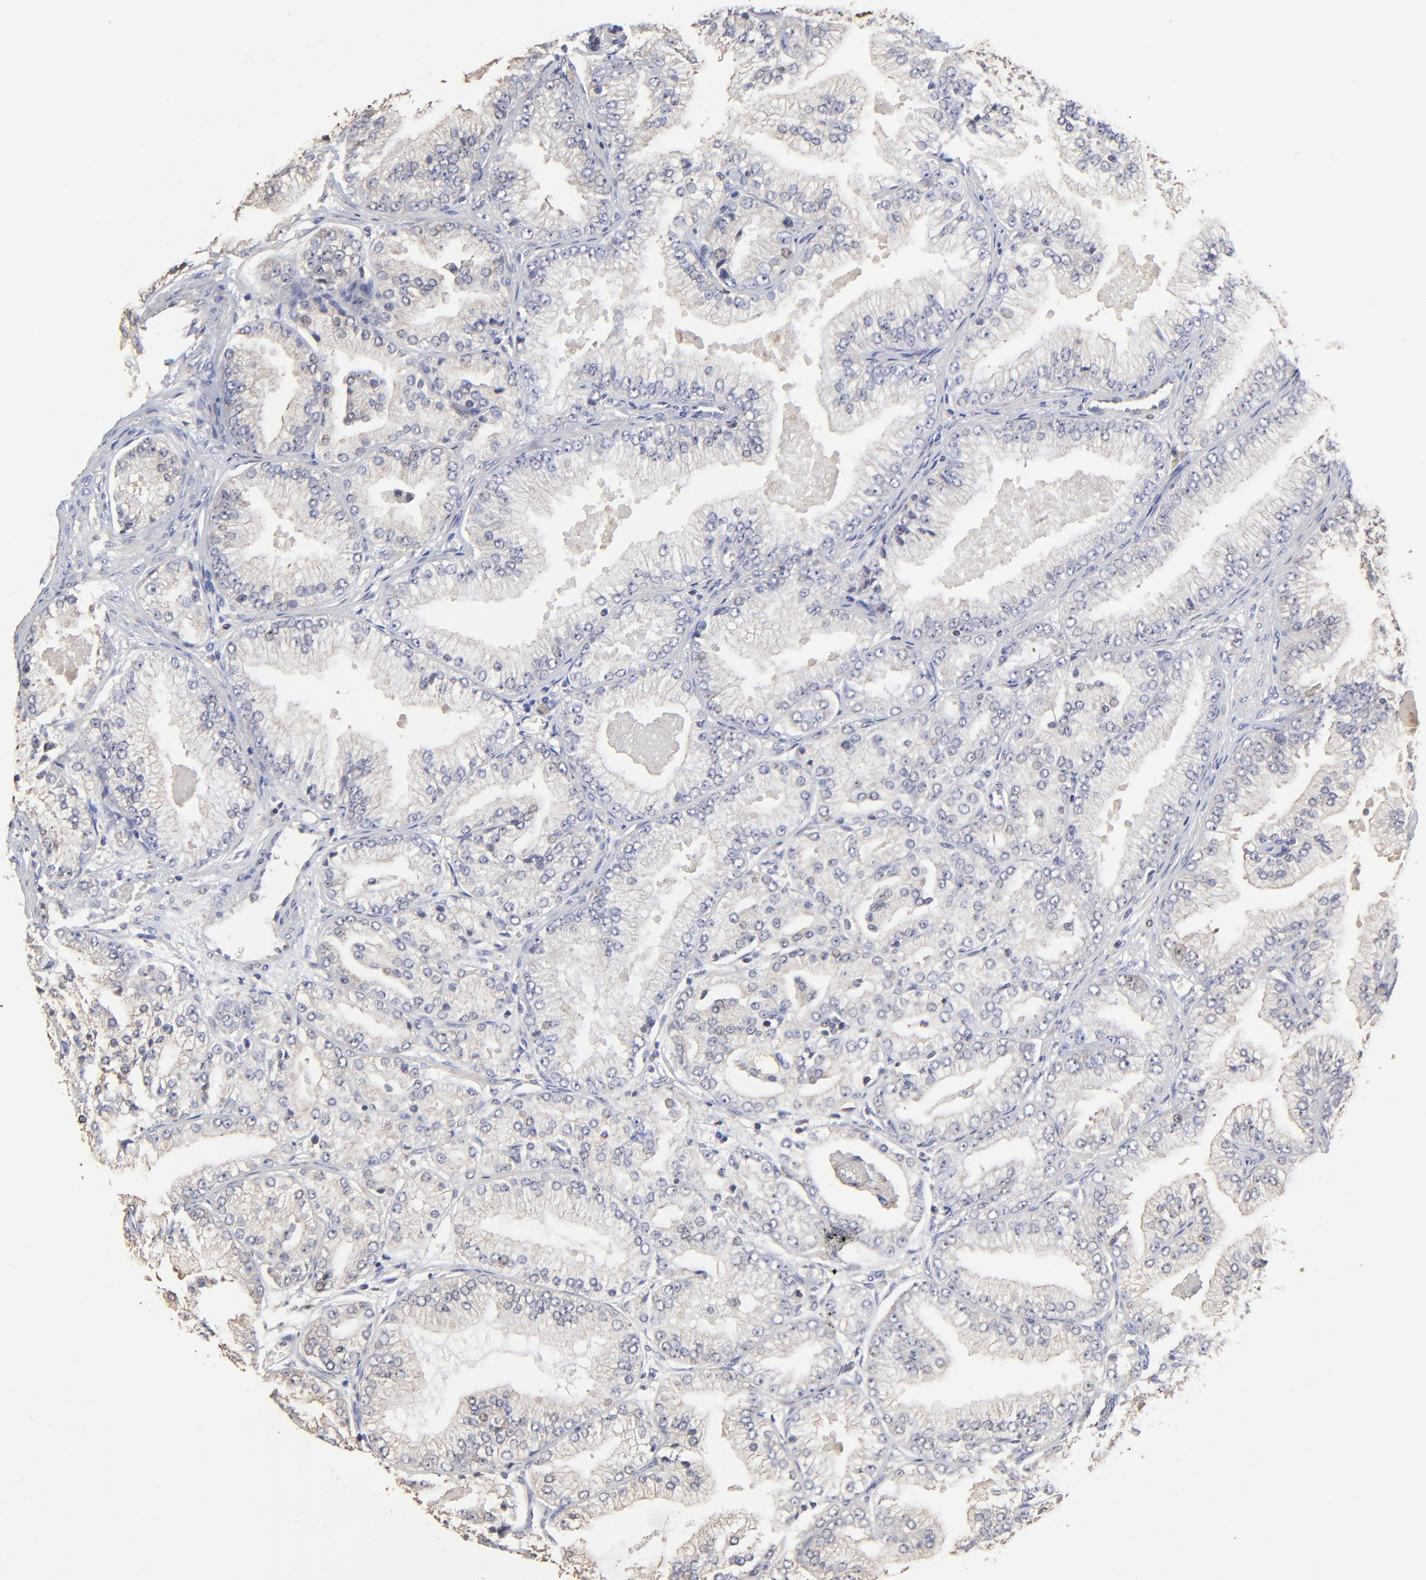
{"staining": {"intensity": "weak", "quantity": ">75%", "location": "cytoplasmic/membranous"}, "tissue": "prostate cancer", "cell_type": "Tumor cells", "image_type": "cancer", "snomed": [{"axis": "morphology", "description": "Adenocarcinoma, High grade"}, {"axis": "topography", "description": "Prostate"}], "caption": "Approximately >75% of tumor cells in prostate adenocarcinoma (high-grade) demonstrate weak cytoplasmic/membranous protein staining as visualized by brown immunohistochemical staining.", "gene": "ELP2", "patient": {"sex": "male", "age": 61}}